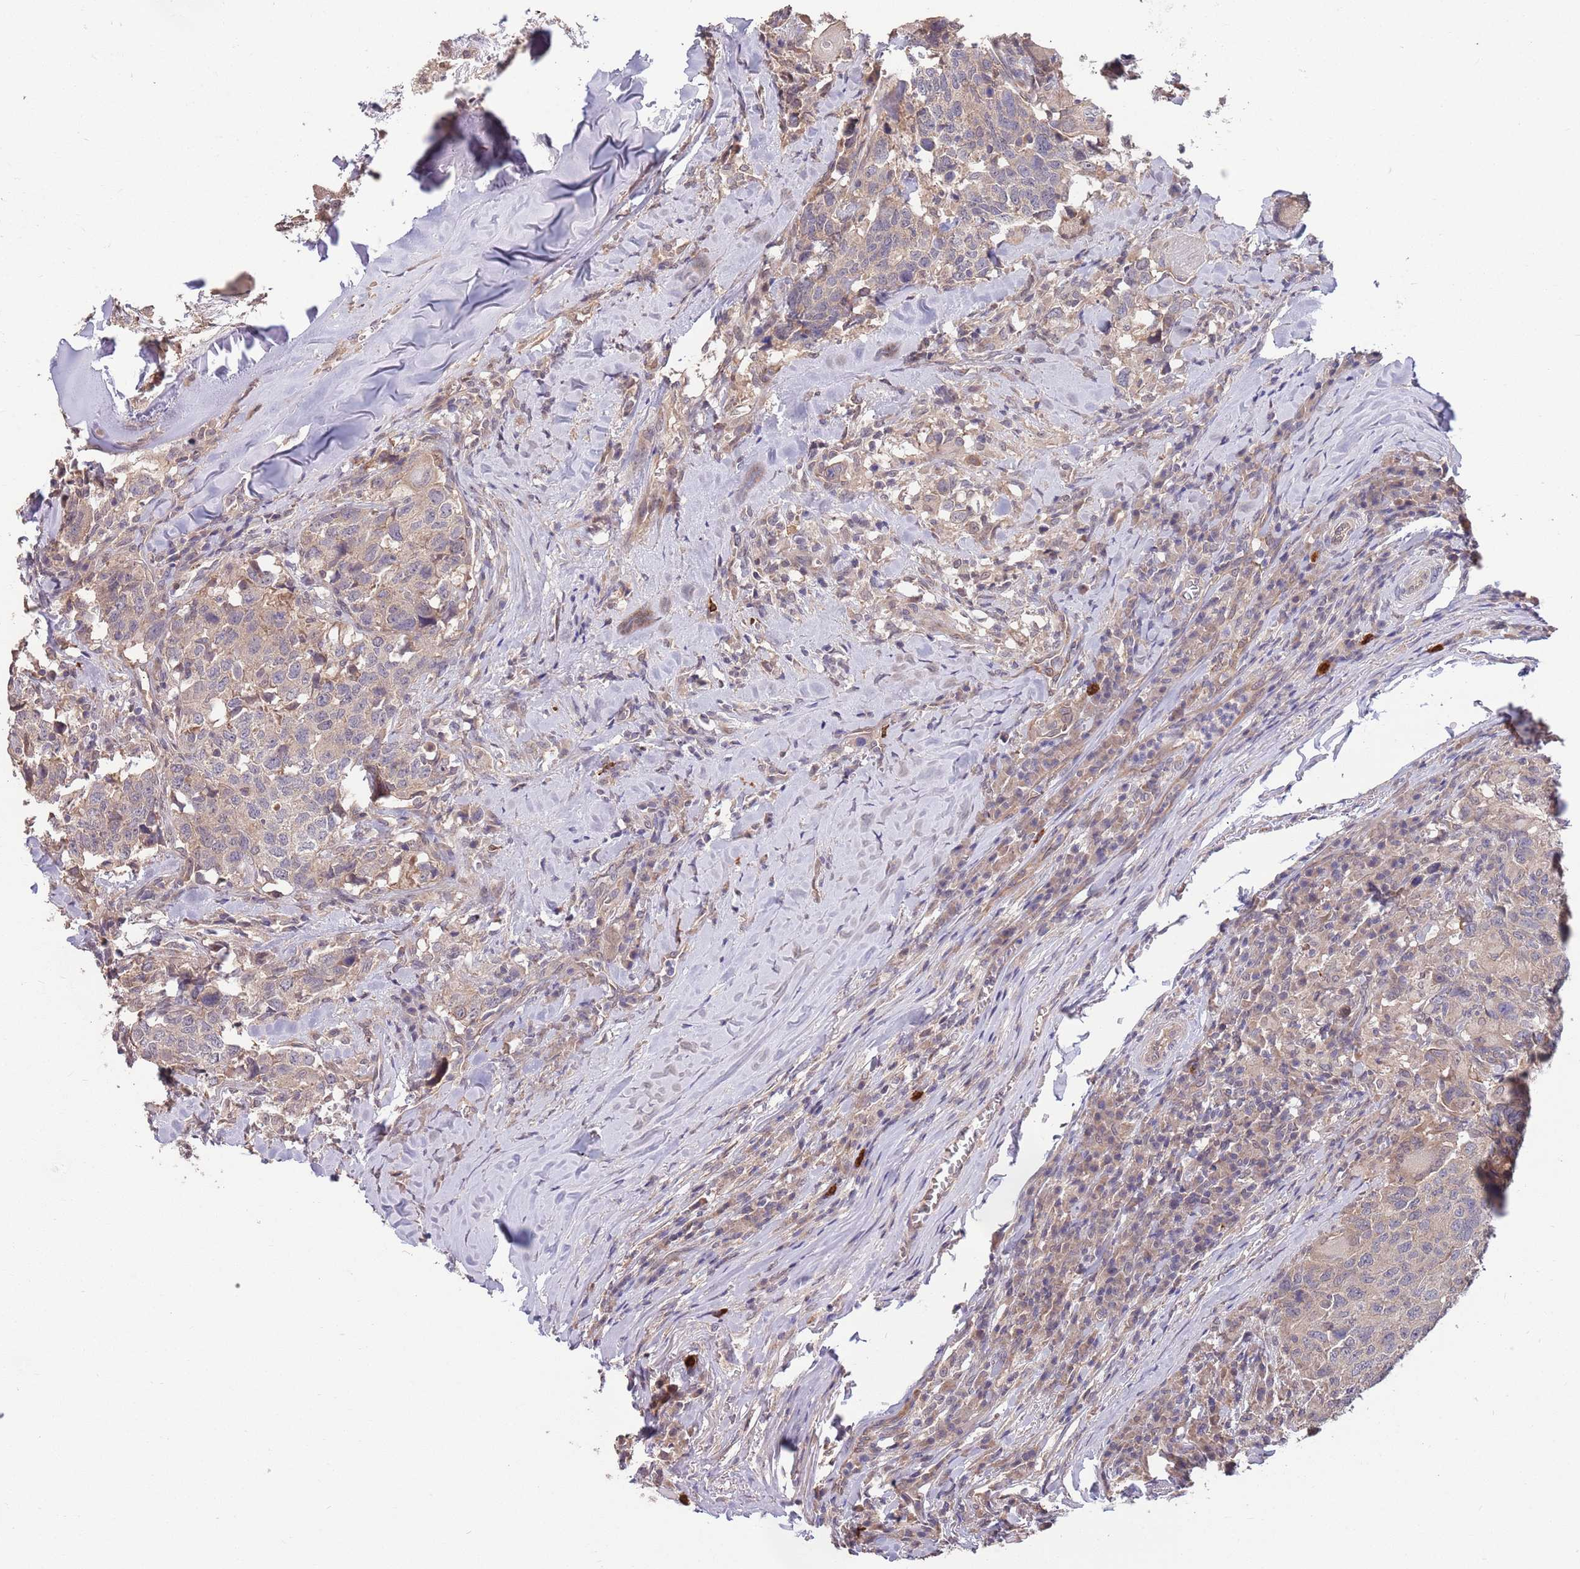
{"staining": {"intensity": "weak", "quantity": ">75%", "location": "cytoplasmic/membranous"}, "tissue": "head and neck cancer", "cell_type": "Tumor cells", "image_type": "cancer", "snomed": [{"axis": "morphology", "description": "Normal tissue, NOS"}, {"axis": "morphology", "description": "Squamous cell carcinoma, NOS"}, {"axis": "topography", "description": "Skeletal muscle"}, {"axis": "topography", "description": "Vascular tissue"}, {"axis": "topography", "description": "Peripheral nerve tissue"}, {"axis": "topography", "description": "Head-Neck"}], "caption": "Immunohistochemistry micrograph of neoplastic tissue: head and neck squamous cell carcinoma stained using immunohistochemistry reveals low levels of weak protein expression localized specifically in the cytoplasmic/membranous of tumor cells, appearing as a cytoplasmic/membranous brown color.", "gene": "MARVELD2", "patient": {"sex": "male", "age": 66}}